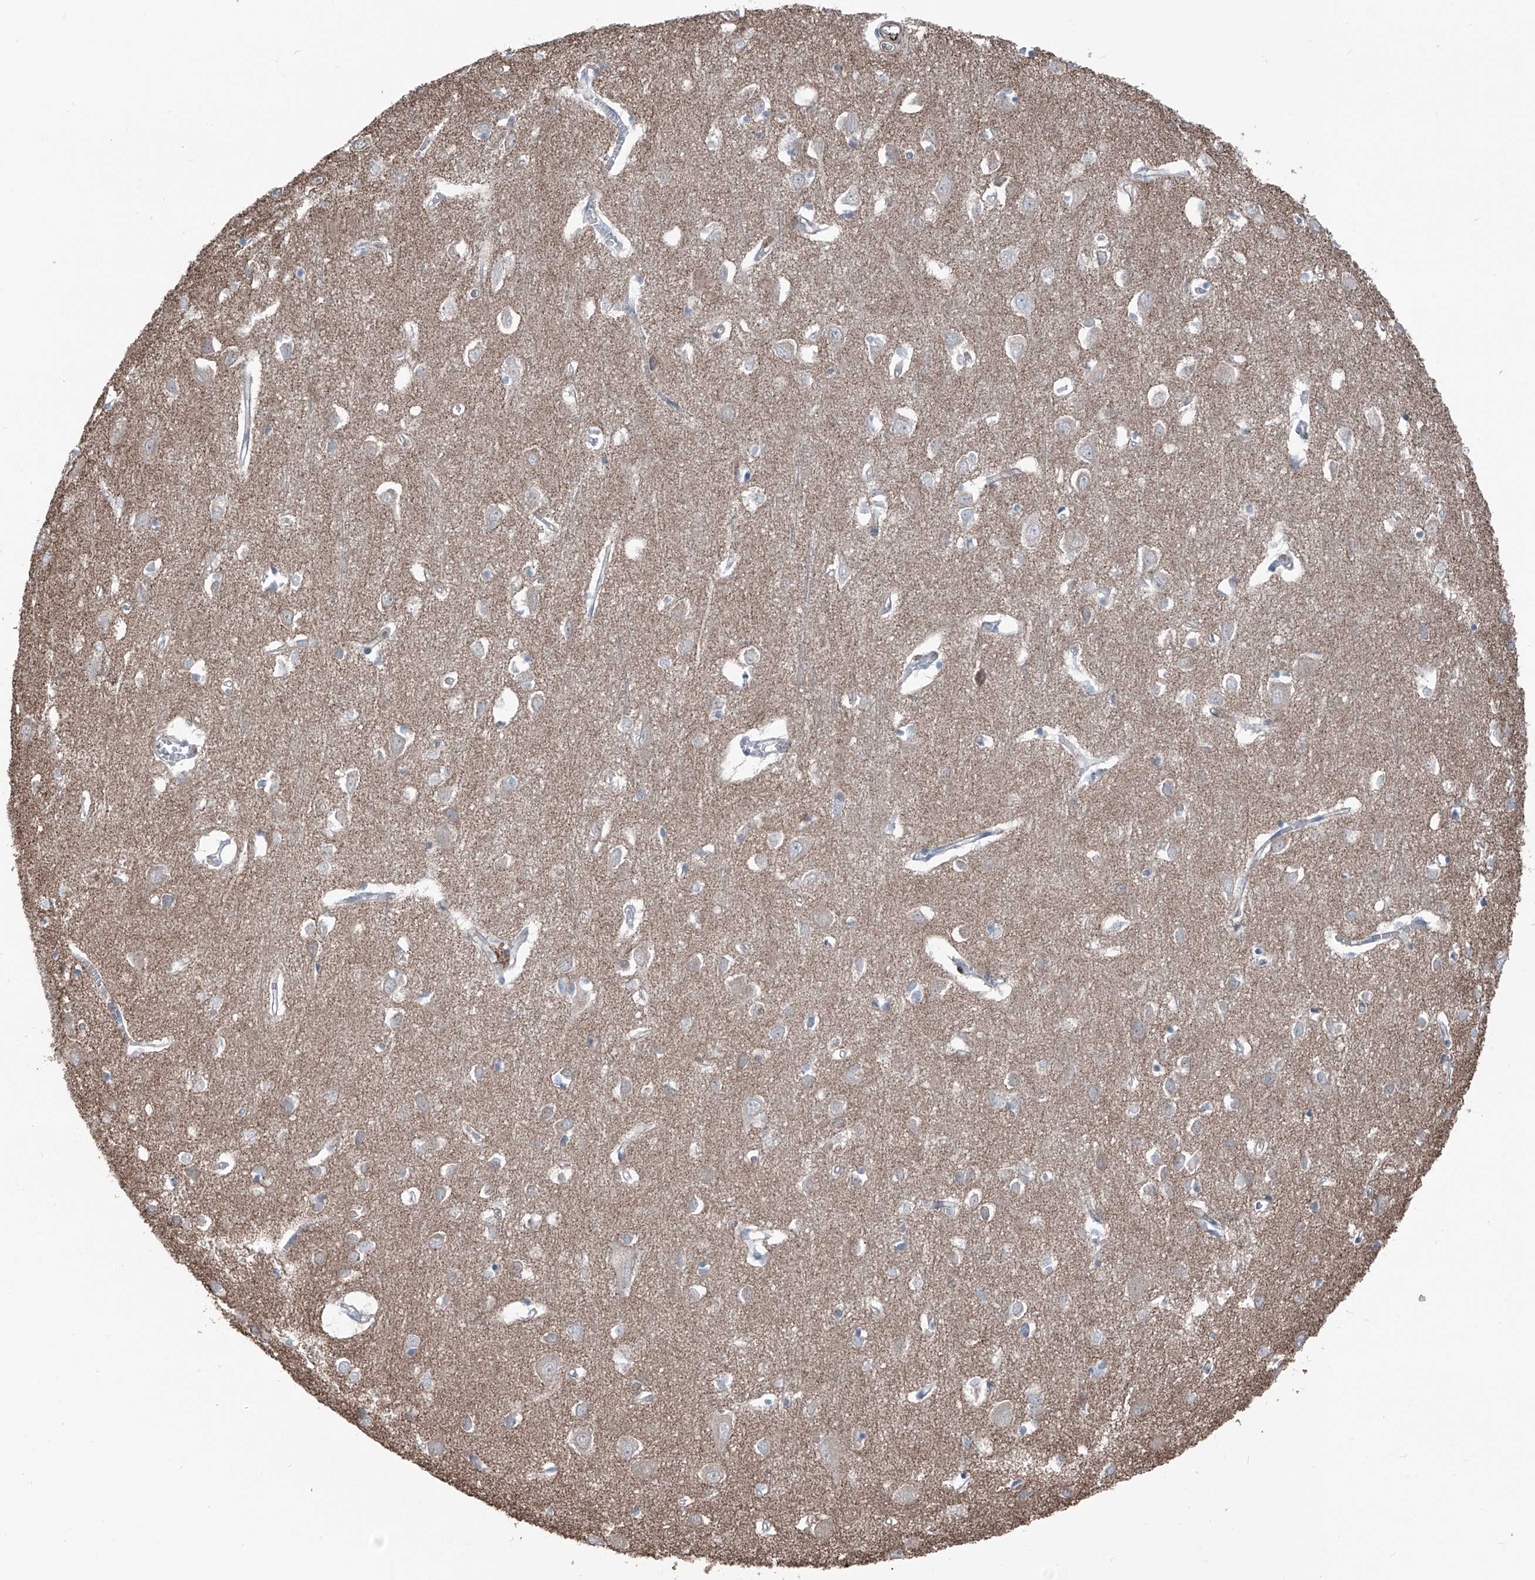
{"staining": {"intensity": "moderate", "quantity": "<25%", "location": "cytoplasmic/membranous"}, "tissue": "cerebral cortex", "cell_type": "Endothelial cells", "image_type": "normal", "snomed": [{"axis": "morphology", "description": "Normal tissue, NOS"}, {"axis": "topography", "description": "Cerebral cortex"}], "caption": "Immunohistochemical staining of benign human cerebral cortex demonstrates low levels of moderate cytoplasmic/membranous staining in approximately <25% of endothelial cells.", "gene": "HSPB11", "patient": {"sex": "female", "age": 64}}